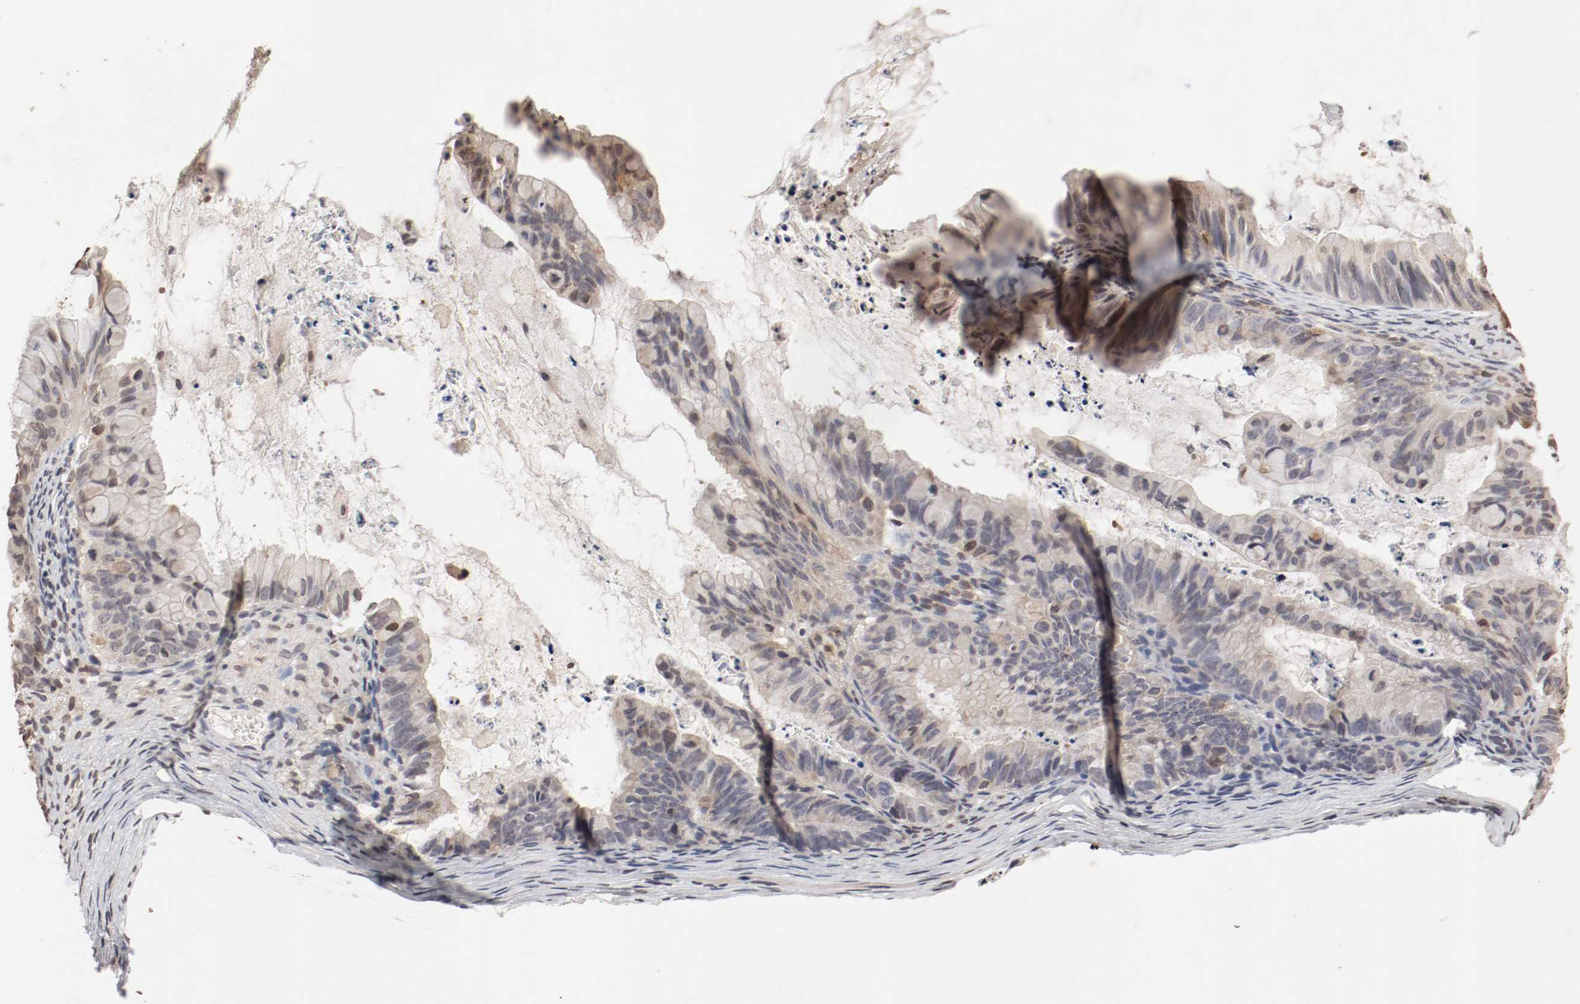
{"staining": {"intensity": "weak", "quantity": "25%-75%", "location": "cytoplasmic/membranous"}, "tissue": "ovarian cancer", "cell_type": "Tumor cells", "image_type": "cancer", "snomed": [{"axis": "morphology", "description": "Cystadenocarcinoma, mucinous, NOS"}, {"axis": "topography", "description": "Ovary"}], "caption": "DAB (3,3'-diaminobenzidine) immunohistochemical staining of mucinous cystadenocarcinoma (ovarian) displays weak cytoplasmic/membranous protein positivity in approximately 25%-75% of tumor cells.", "gene": "WASL", "patient": {"sex": "female", "age": 36}}